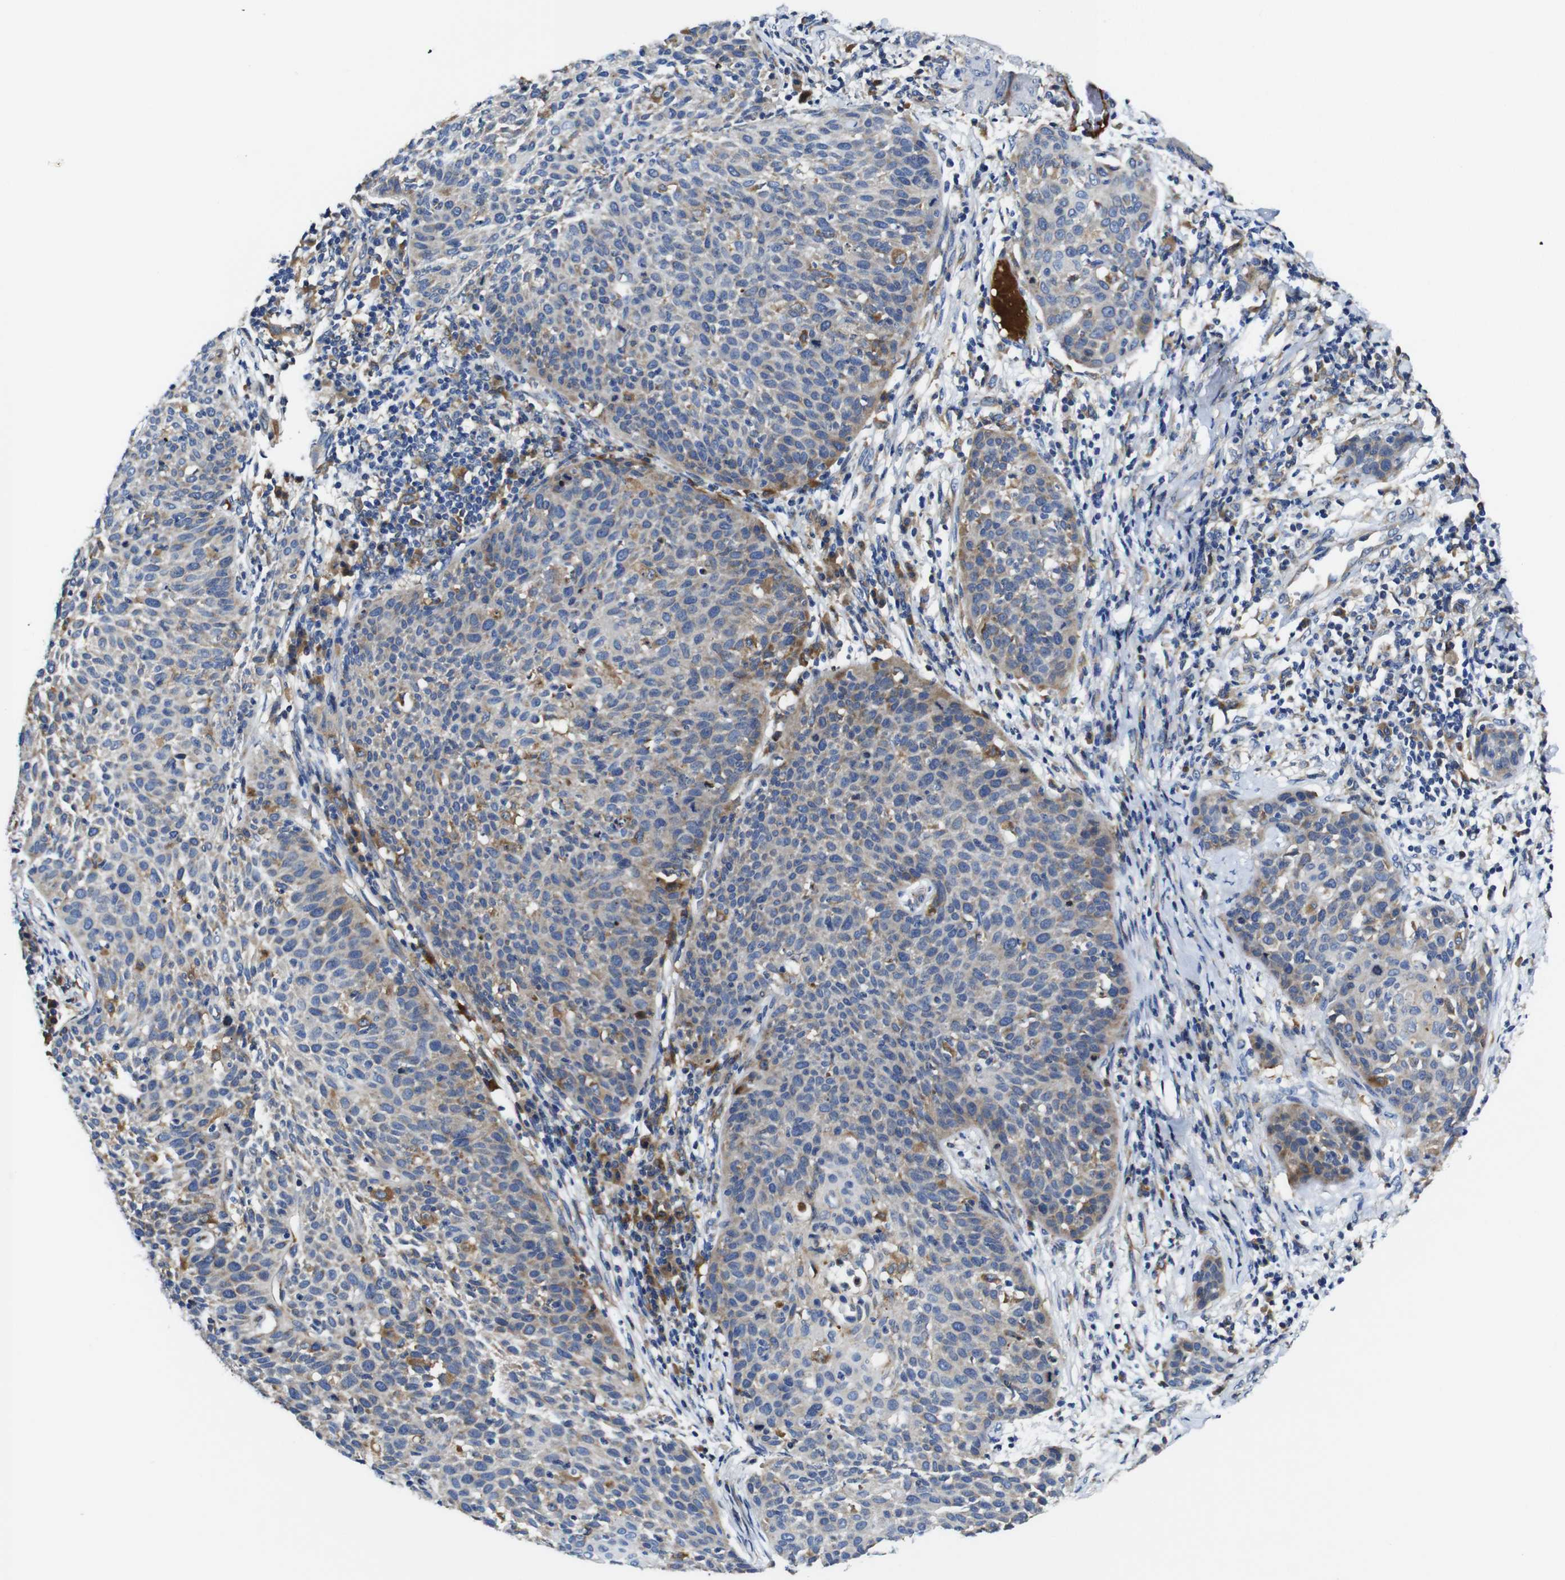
{"staining": {"intensity": "moderate", "quantity": "<25%", "location": "cytoplasmic/membranous"}, "tissue": "cervical cancer", "cell_type": "Tumor cells", "image_type": "cancer", "snomed": [{"axis": "morphology", "description": "Squamous cell carcinoma, NOS"}, {"axis": "topography", "description": "Cervix"}], "caption": "This is a micrograph of immunohistochemistry (IHC) staining of cervical cancer (squamous cell carcinoma), which shows moderate positivity in the cytoplasmic/membranous of tumor cells.", "gene": "CLCC1", "patient": {"sex": "female", "age": 38}}